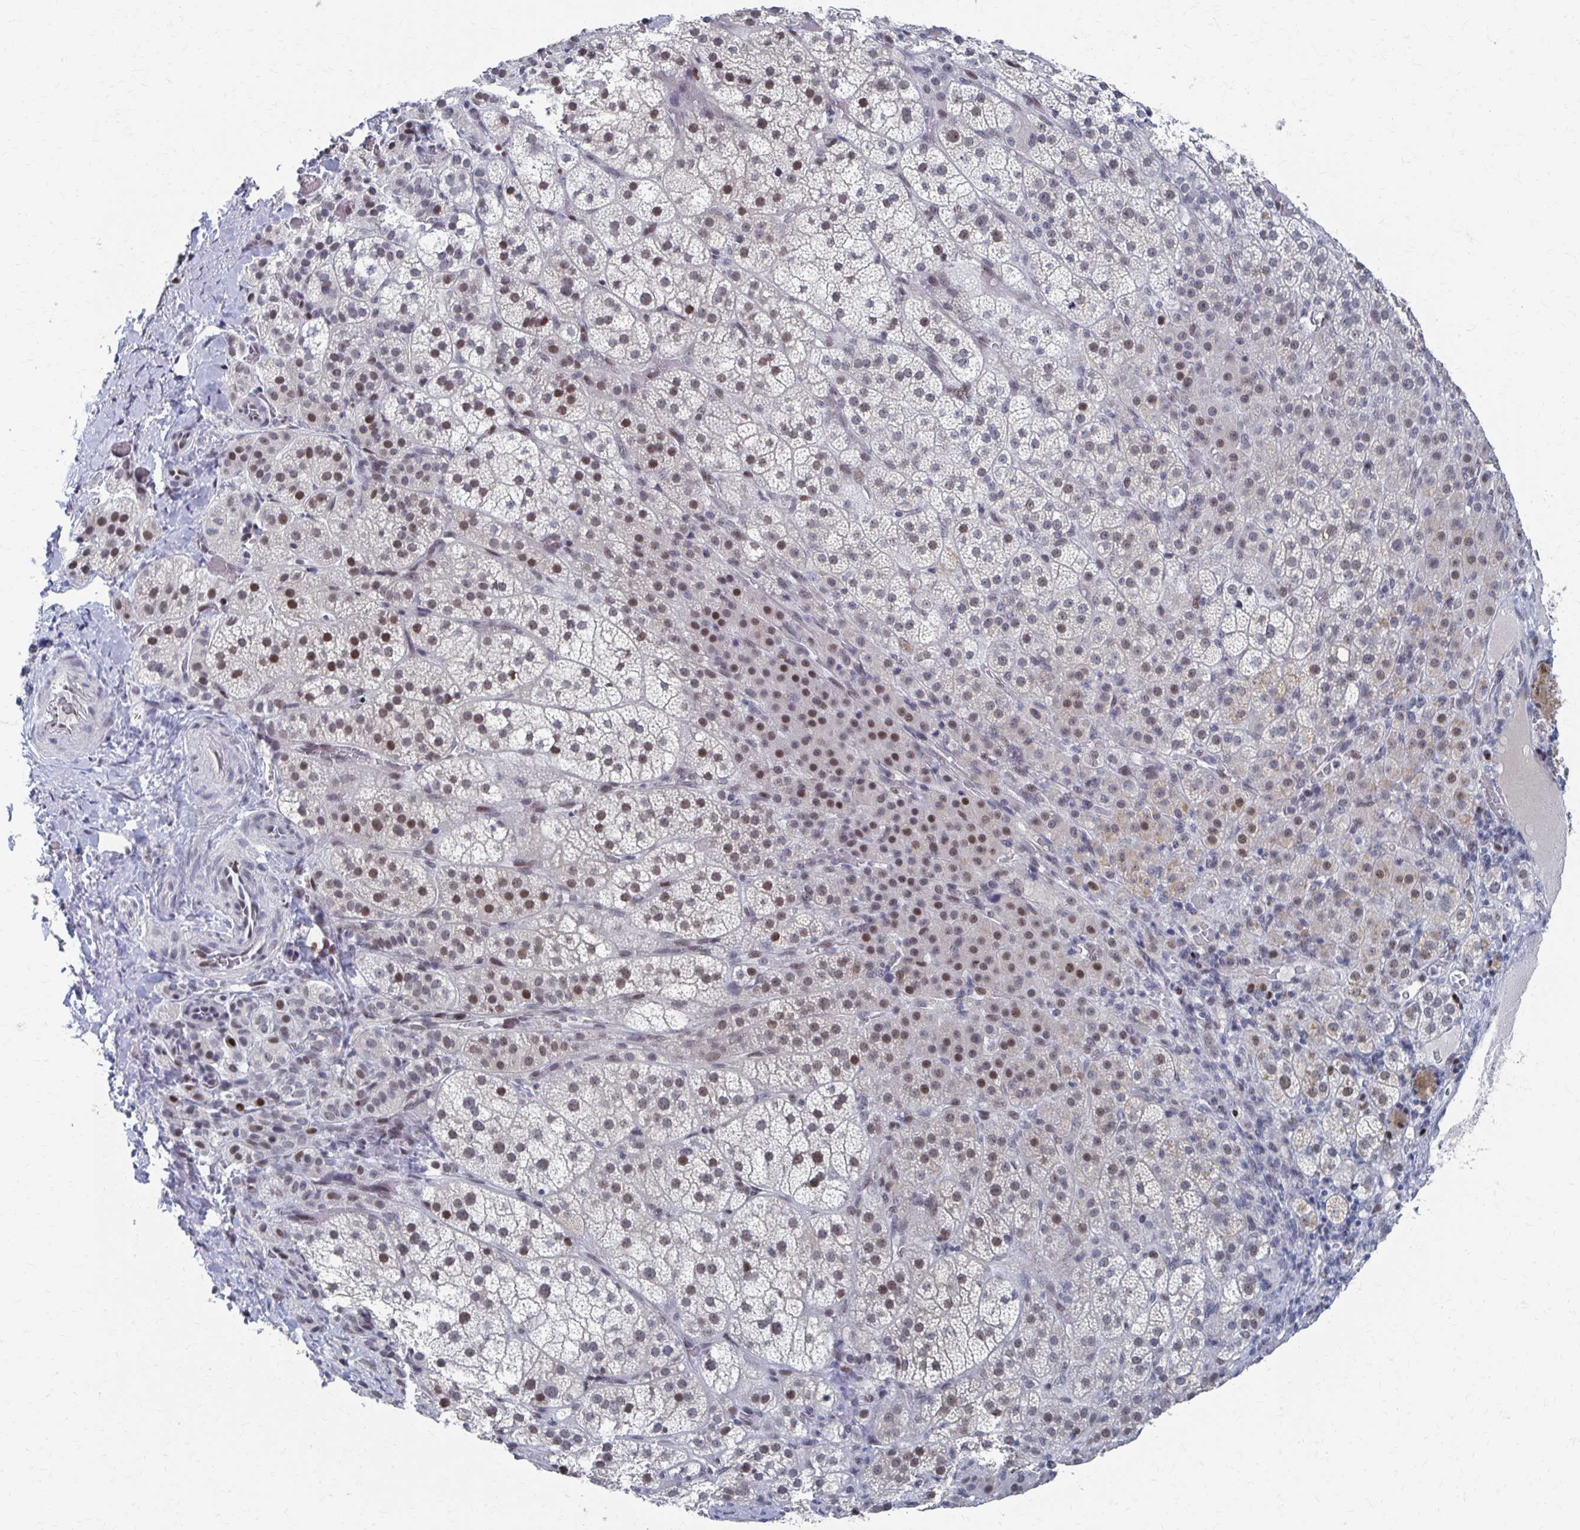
{"staining": {"intensity": "moderate", "quantity": "25%-75%", "location": "nuclear"}, "tissue": "adrenal gland", "cell_type": "Glandular cells", "image_type": "normal", "snomed": [{"axis": "morphology", "description": "Normal tissue, NOS"}, {"axis": "topography", "description": "Adrenal gland"}], "caption": "The immunohistochemical stain shows moderate nuclear positivity in glandular cells of unremarkable adrenal gland.", "gene": "CDIN1", "patient": {"sex": "female", "age": 60}}